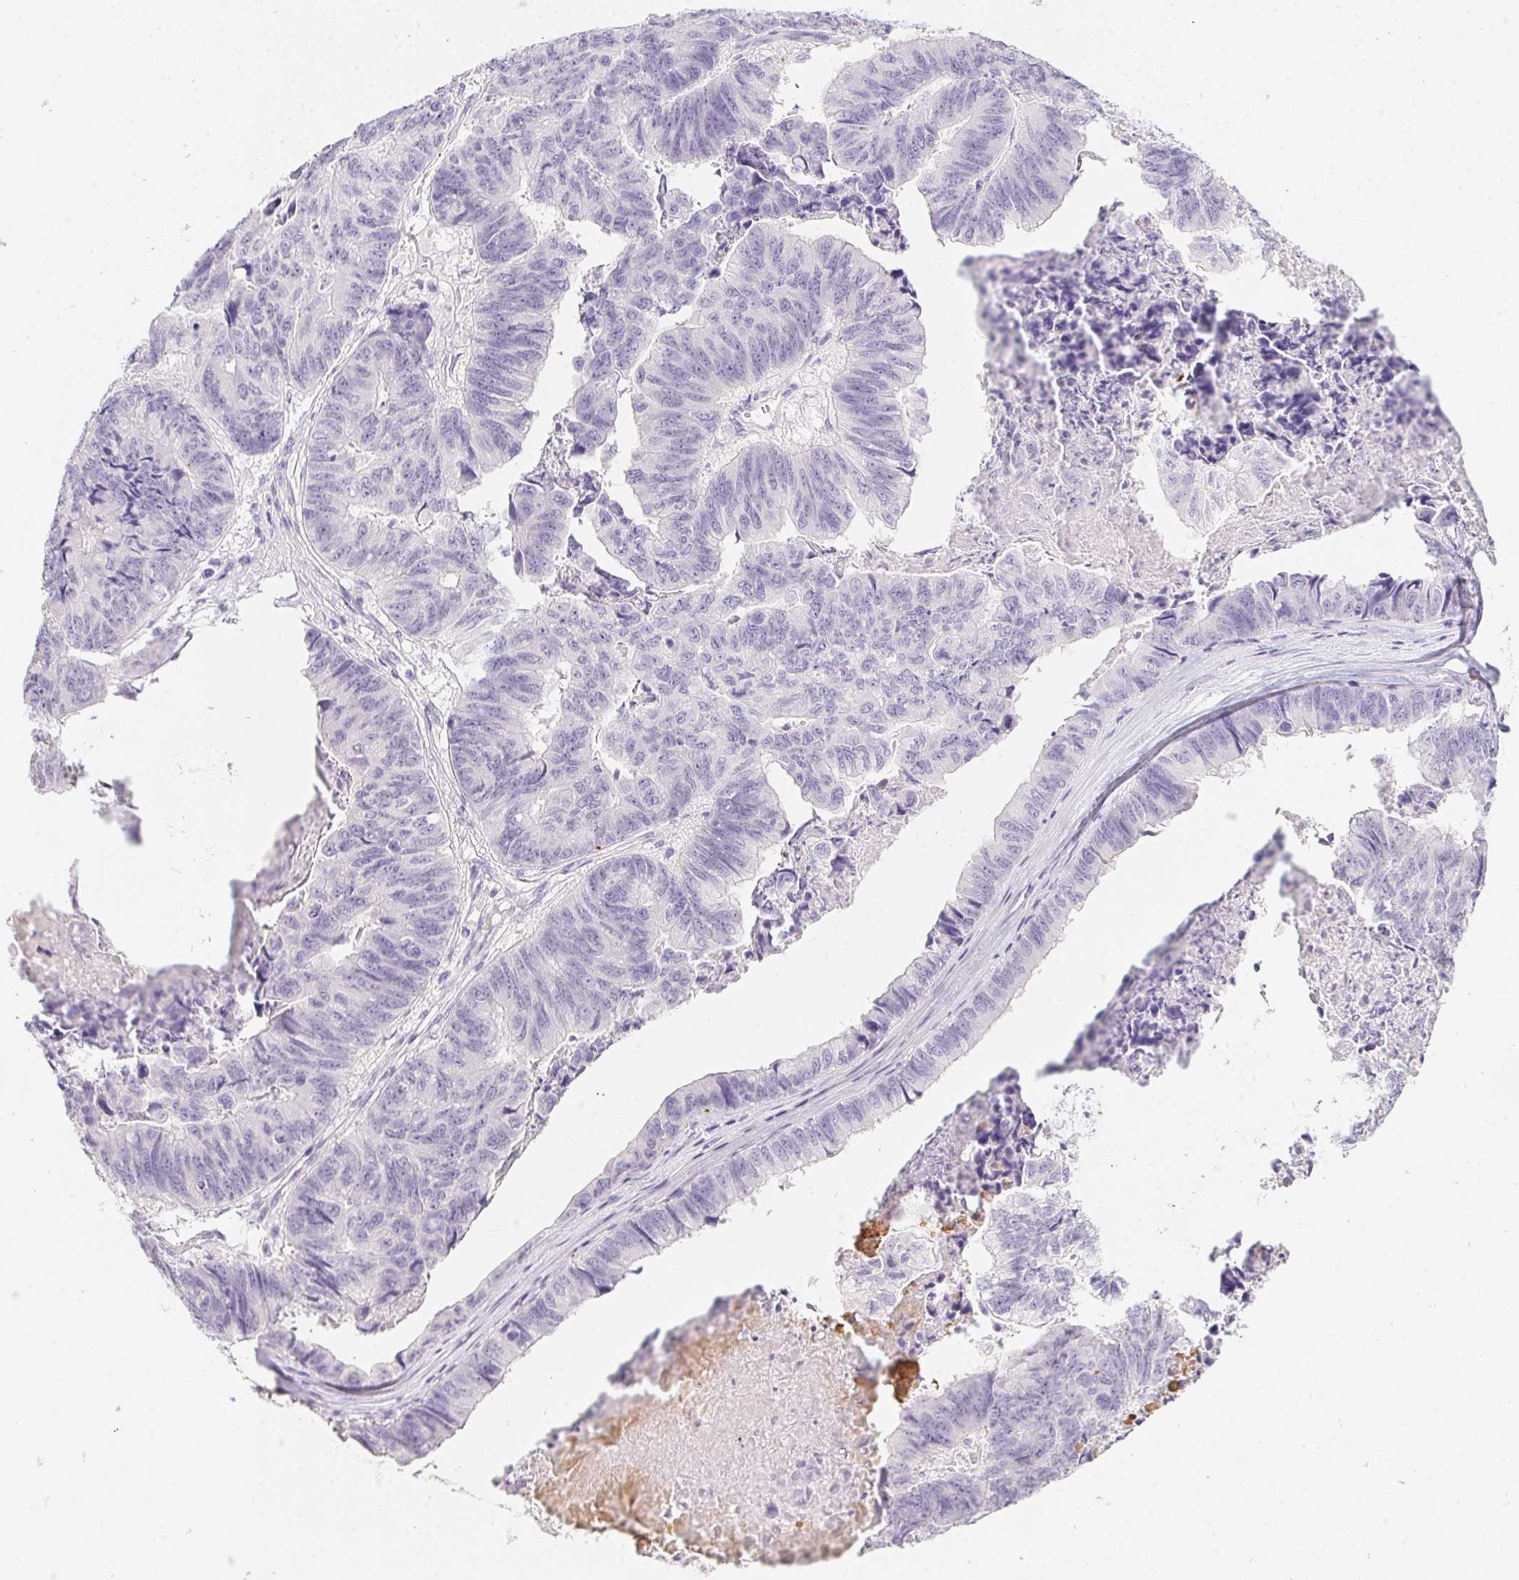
{"staining": {"intensity": "negative", "quantity": "none", "location": "none"}, "tissue": "stomach cancer", "cell_type": "Tumor cells", "image_type": "cancer", "snomed": [{"axis": "morphology", "description": "Adenocarcinoma, NOS"}, {"axis": "topography", "description": "Stomach, lower"}], "caption": "Tumor cells show no significant positivity in stomach adenocarcinoma. (Brightfield microscopy of DAB immunohistochemistry at high magnification).", "gene": "MYL4", "patient": {"sex": "male", "age": 77}}